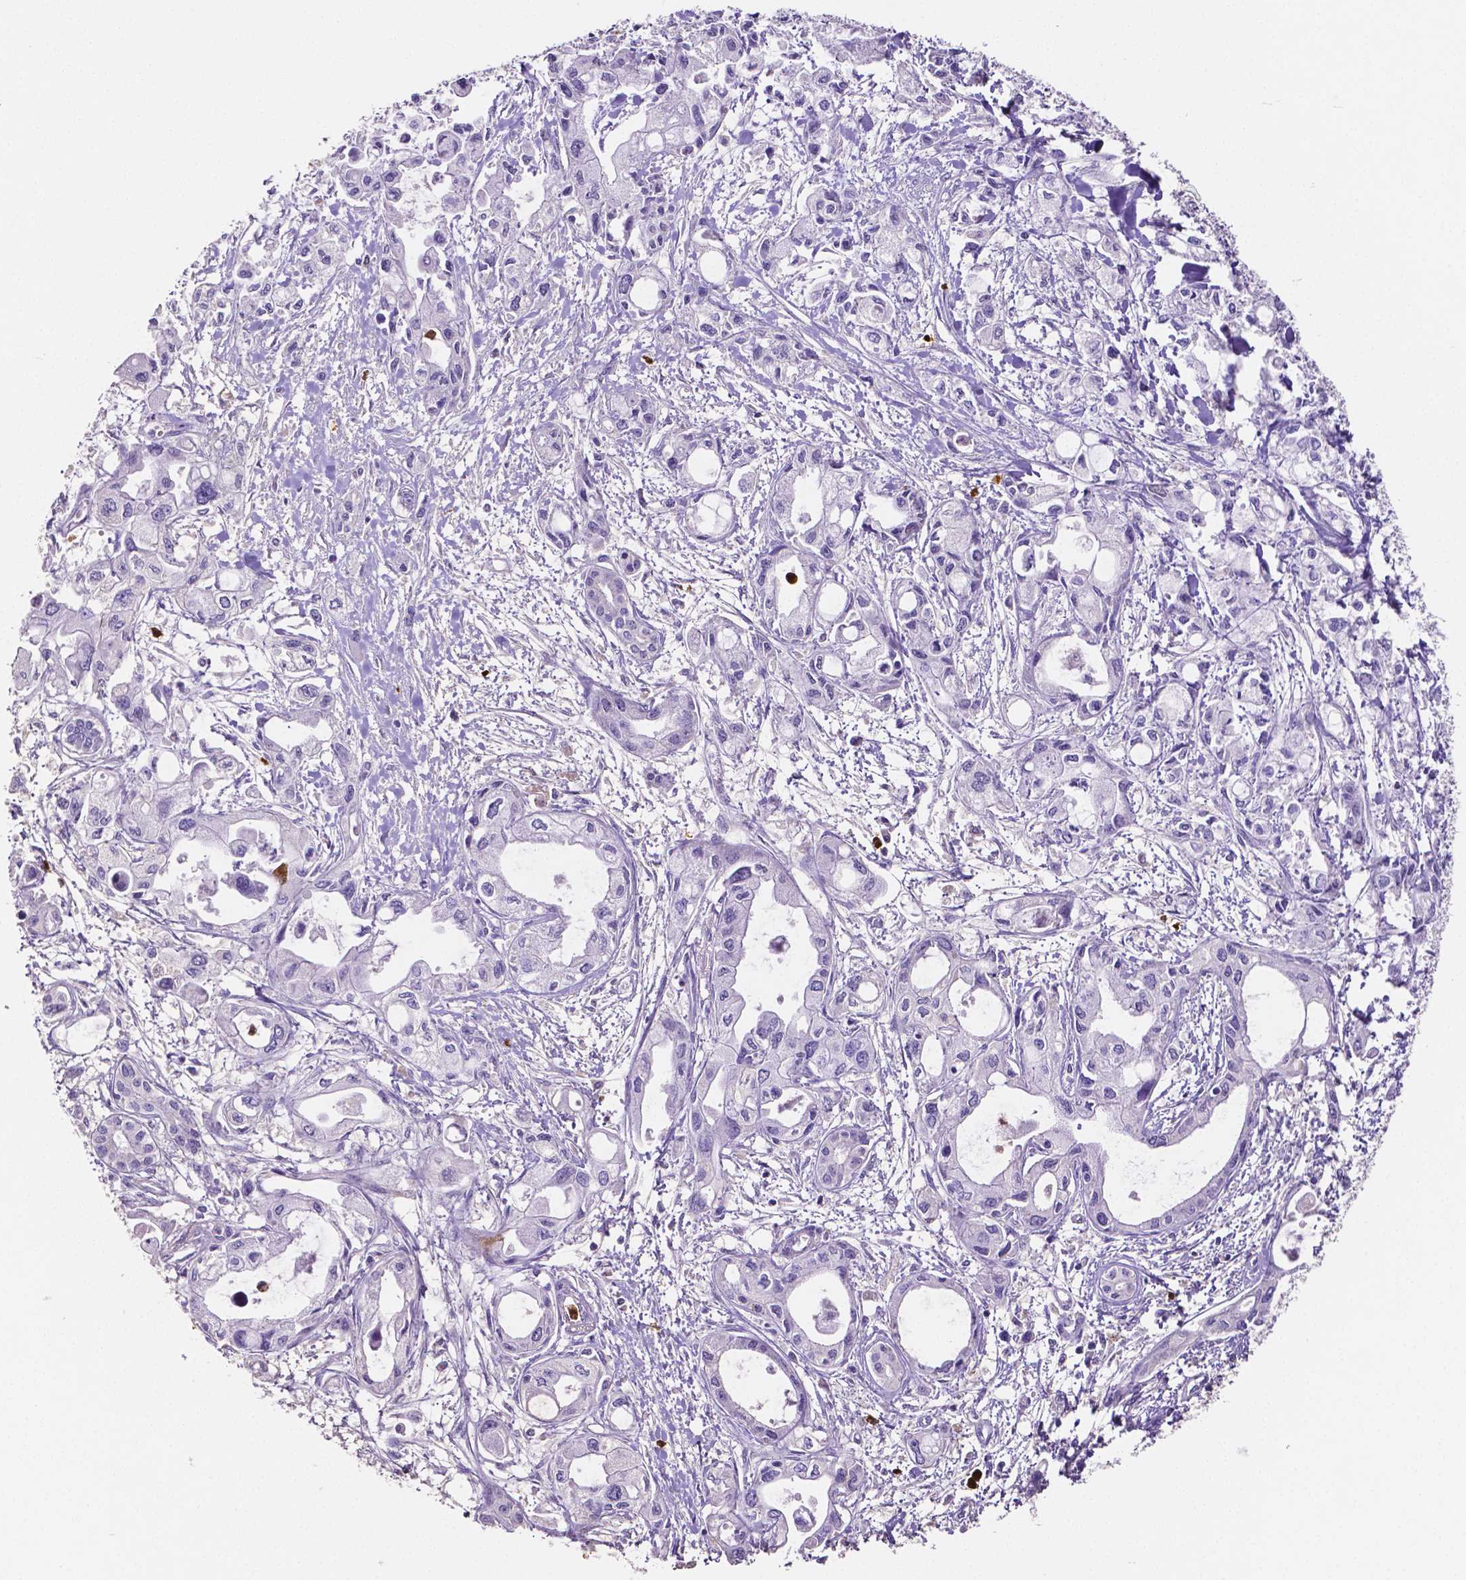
{"staining": {"intensity": "negative", "quantity": "none", "location": "none"}, "tissue": "pancreatic cancer", "cell_type": "Tumor cells", "image_type": "cancer", "snomed": [{"axis": "morphology", "description": "Adenocarcinoma, NOS"}, {"axis": "topography", "description": "Pancreas"}], "caption": "Micrograph shows no protein expression in tumor cells of pancreatic cancer (adenocarcinoma) tissue.", "gene": "MMP9", "patient": {"sex": "female", "age": 61}}